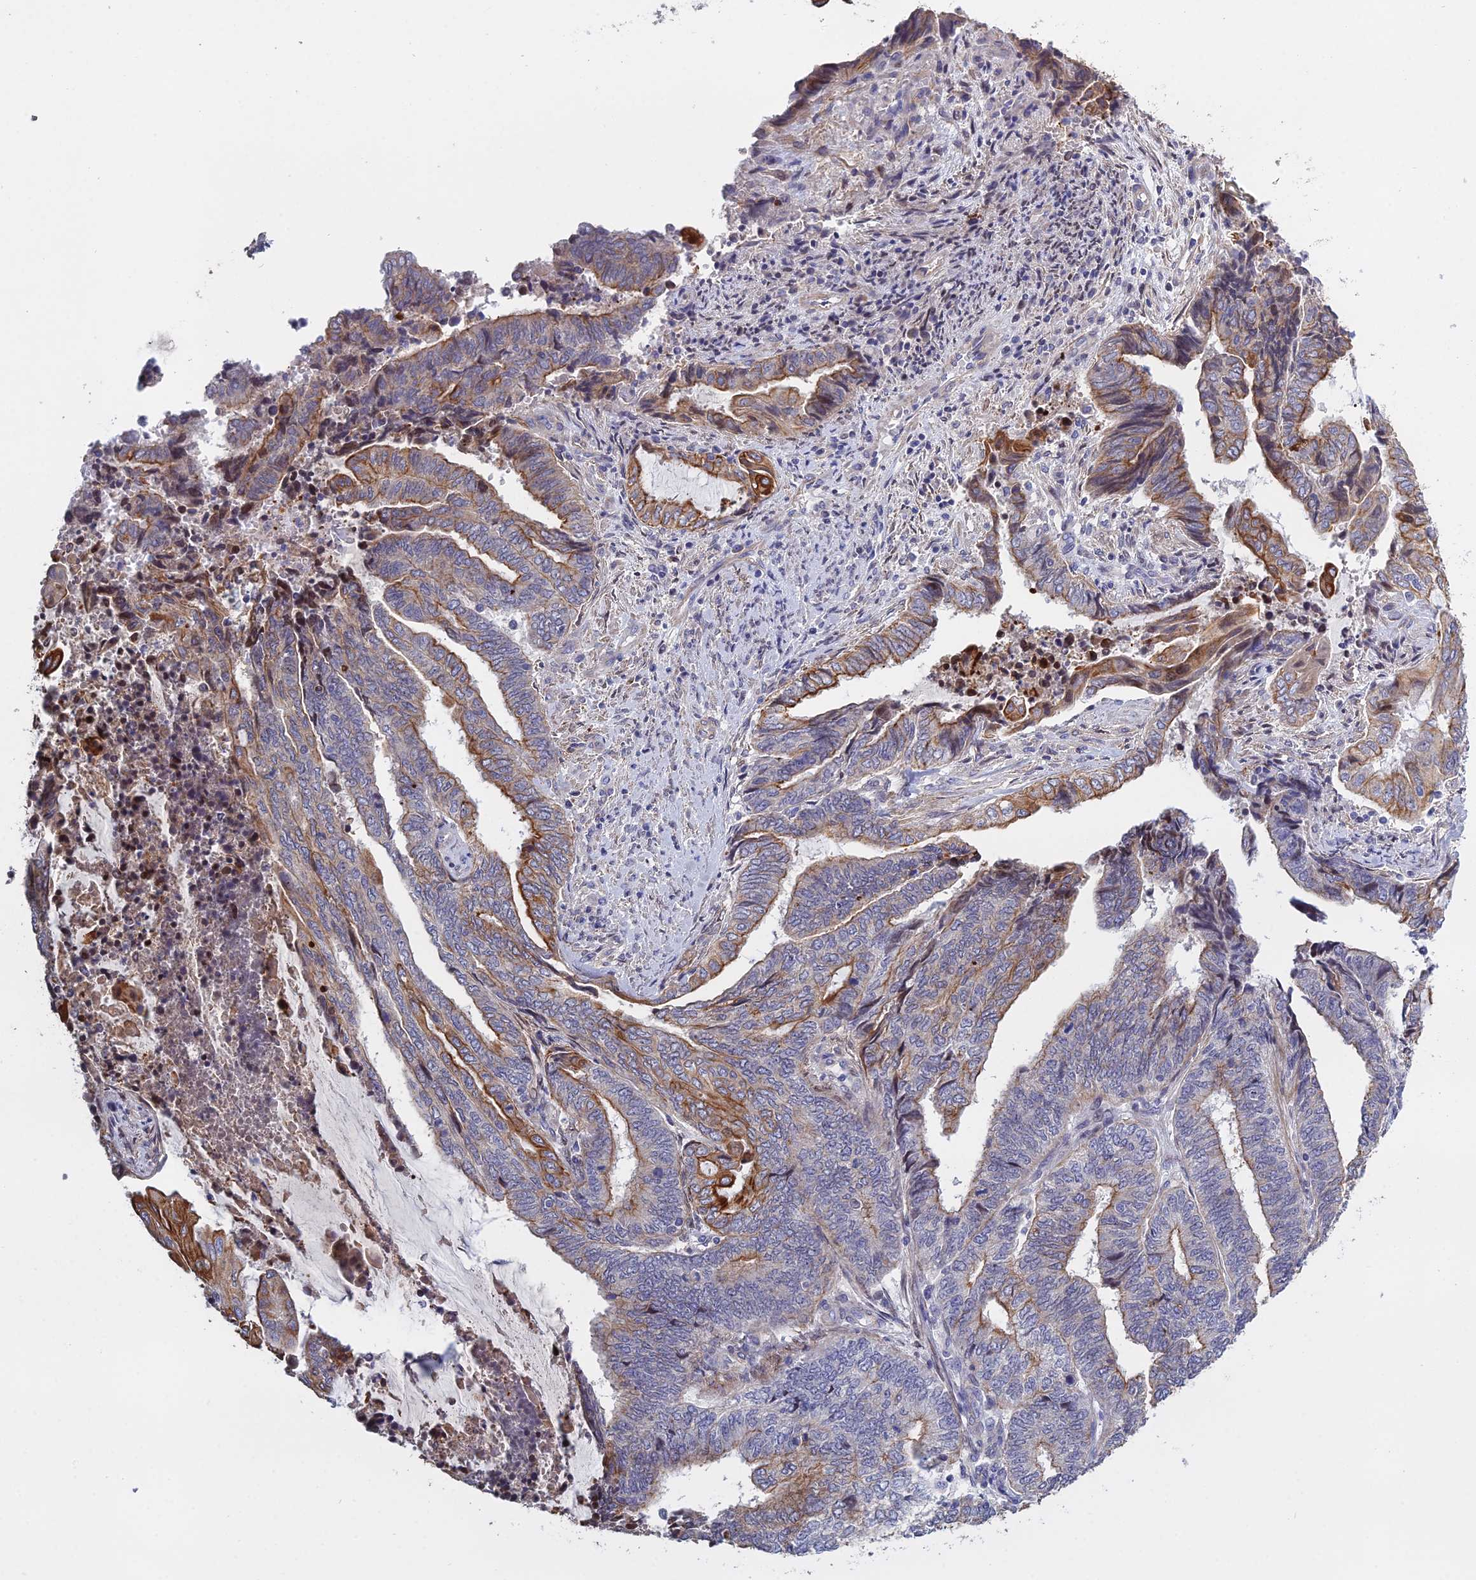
{"staining": {"intensity": "strong", "quantity": "25%-75%", "location": "cytoplasmic/membranous"}, "tissue": "endometrial cancer", "cell_type": "Tumor cells", "image_type": "cancer", "snomed": [{"axis": "morphology", "description": "Adenocarcinoma, NOS"}, {"axis": "topography", "description": "Uterus"}, {"axis": "topography", "description": "Endometrium"}], "caption": "Protein analysis of endometrial cancer (adenocarcinoma) tissue exhibits strong cytoplasmic/membranous expression in approximately 25%-75% of tumor cells. The protein of interest is stained brown, and the nuclei are stained in blue (DAB IHC with brightfield microscopy, high magnification).", "gene": "LZTS2", "patient": {"sex": "female", "age": 70}}